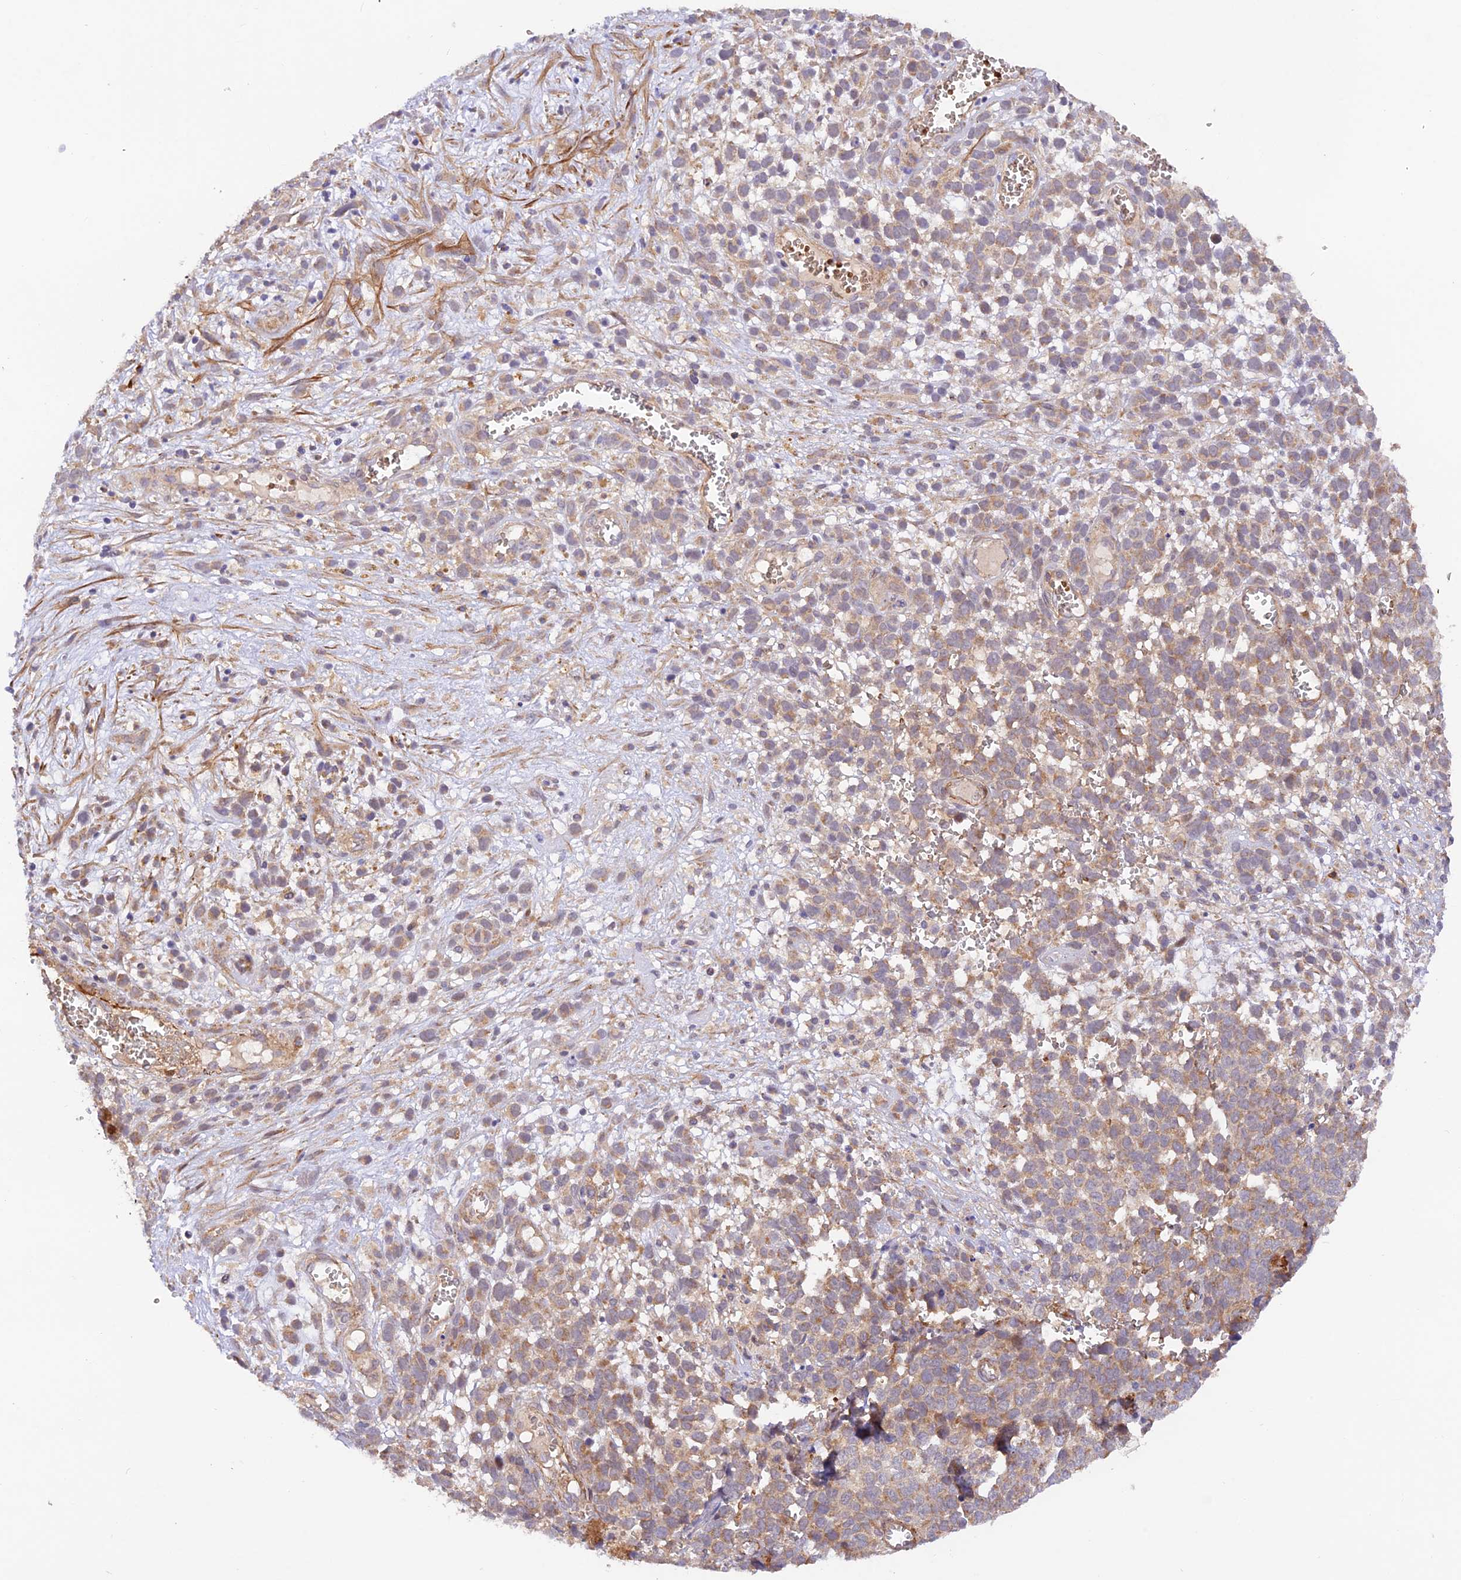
{"staining": {"intensity": "moderate", "quantity": "<25%", "location": "cytoplasmic/membranous"}, "tissue": "melanoma", "cell_type": "Tumor cells", "image_type": "cancer", "snomed": [{"axis": "morphology", "description": "Malignant melanoma, NOS"}, {"axis": "topography", "description": "Nose, NOS"}], "caption": "IHC photomicrograph of neoplastic tissue: melanoma stained using immunohistochemistry demonstrates low levels of moderate protein expression localized specifically in the cytoplasmic/membranous of tumor cells, appearing as a cytoplasmic/membranous brown color.", "gene": "WDFY4", "patient": {"sex": "female", "age": 48}}